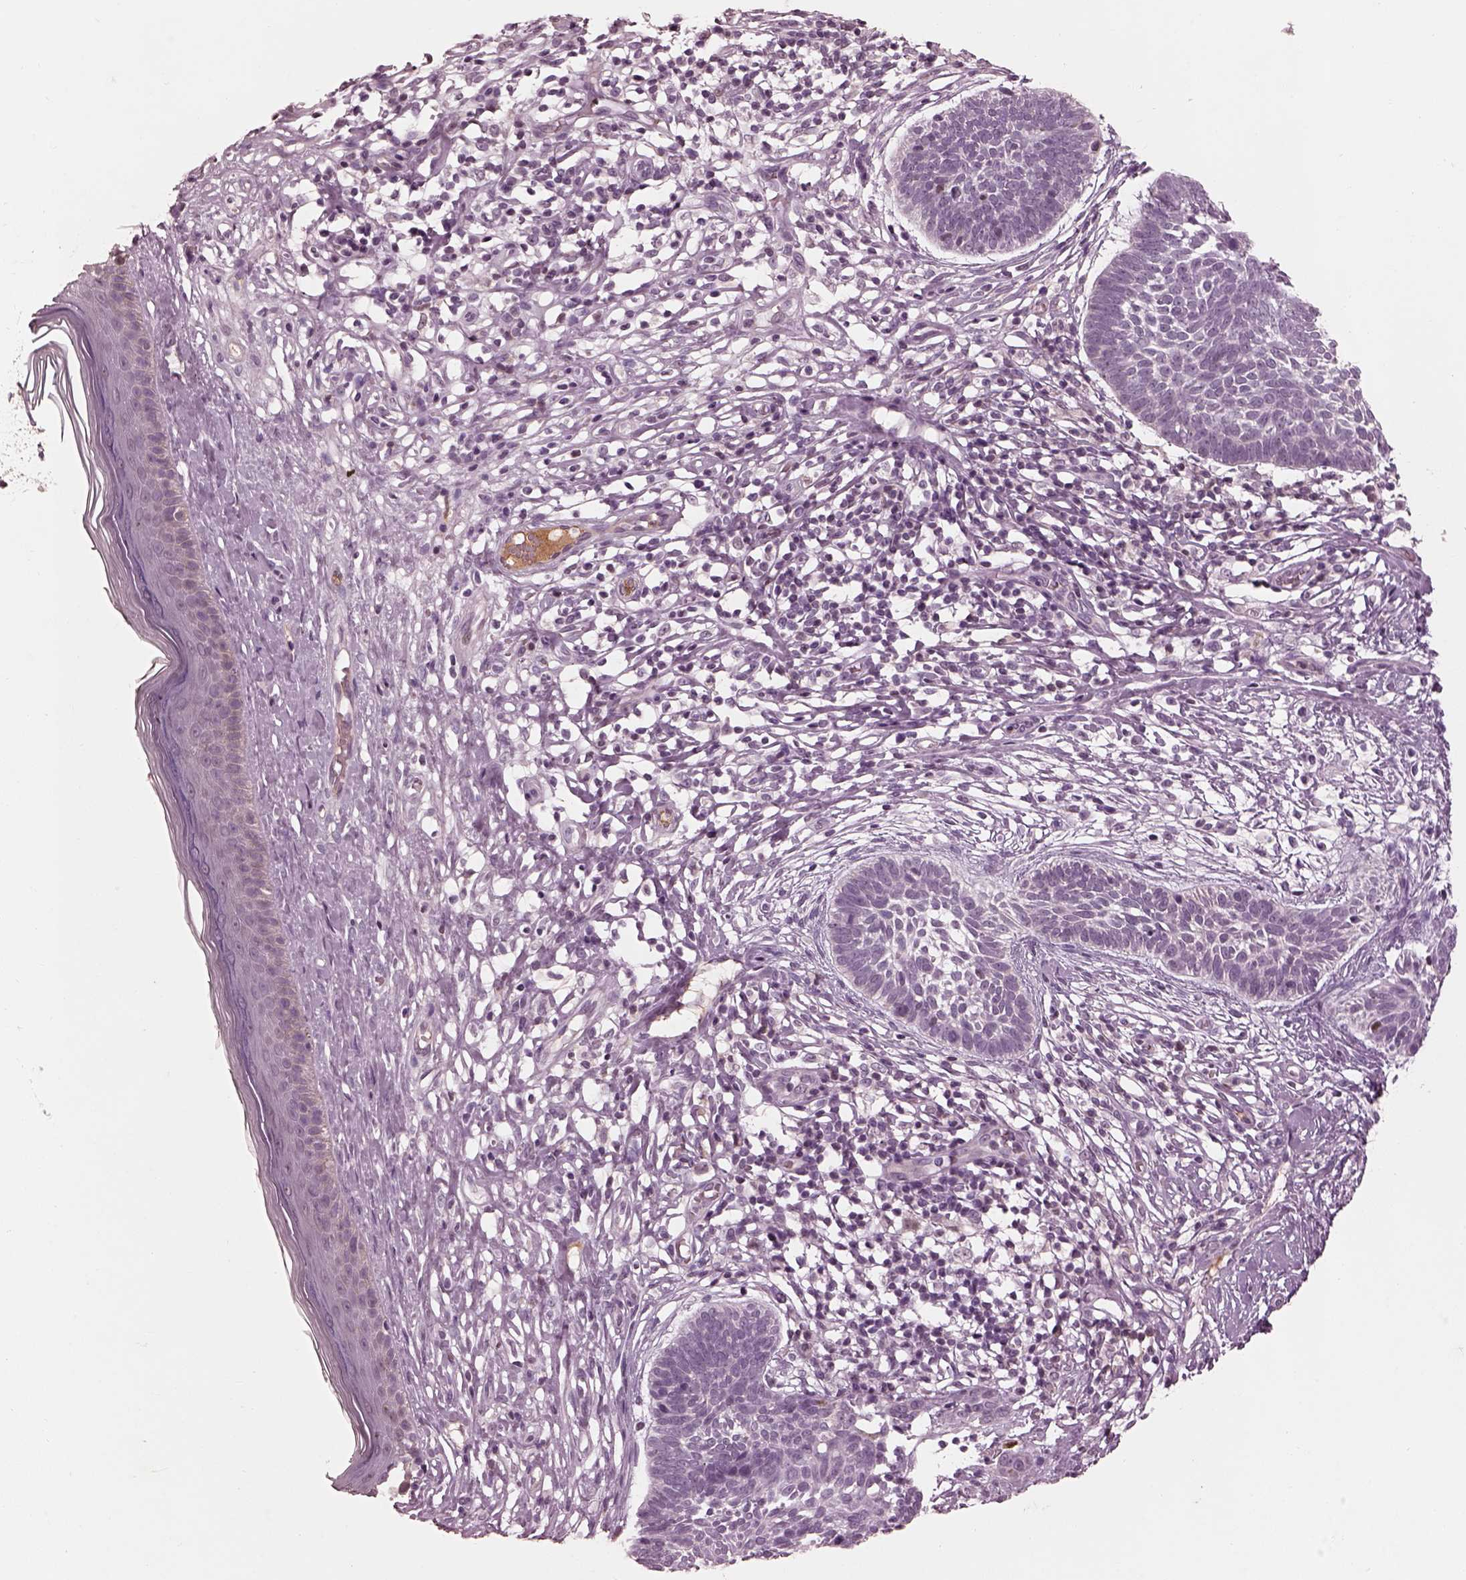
{"staining": {"intensity": "negative", "quantity": "none", "location": "none"}, "tissue": "skin cancer", "cell_type": "Tumor cells", "image_type": "cancer", "snomed": [{"axis": "morphology", "description": "Basal cell carcinoma"}, {"axis": "topography", "description": "Skin"}], "caption": "Immunohistochemistry (IHC) micrograph of human basal cell carcinoma (skin) stained for a protein (brown), which exhibits no staining in tumor cells.", "gene": "KCNA2", "patient": {"sex": "male", "age": 85}}